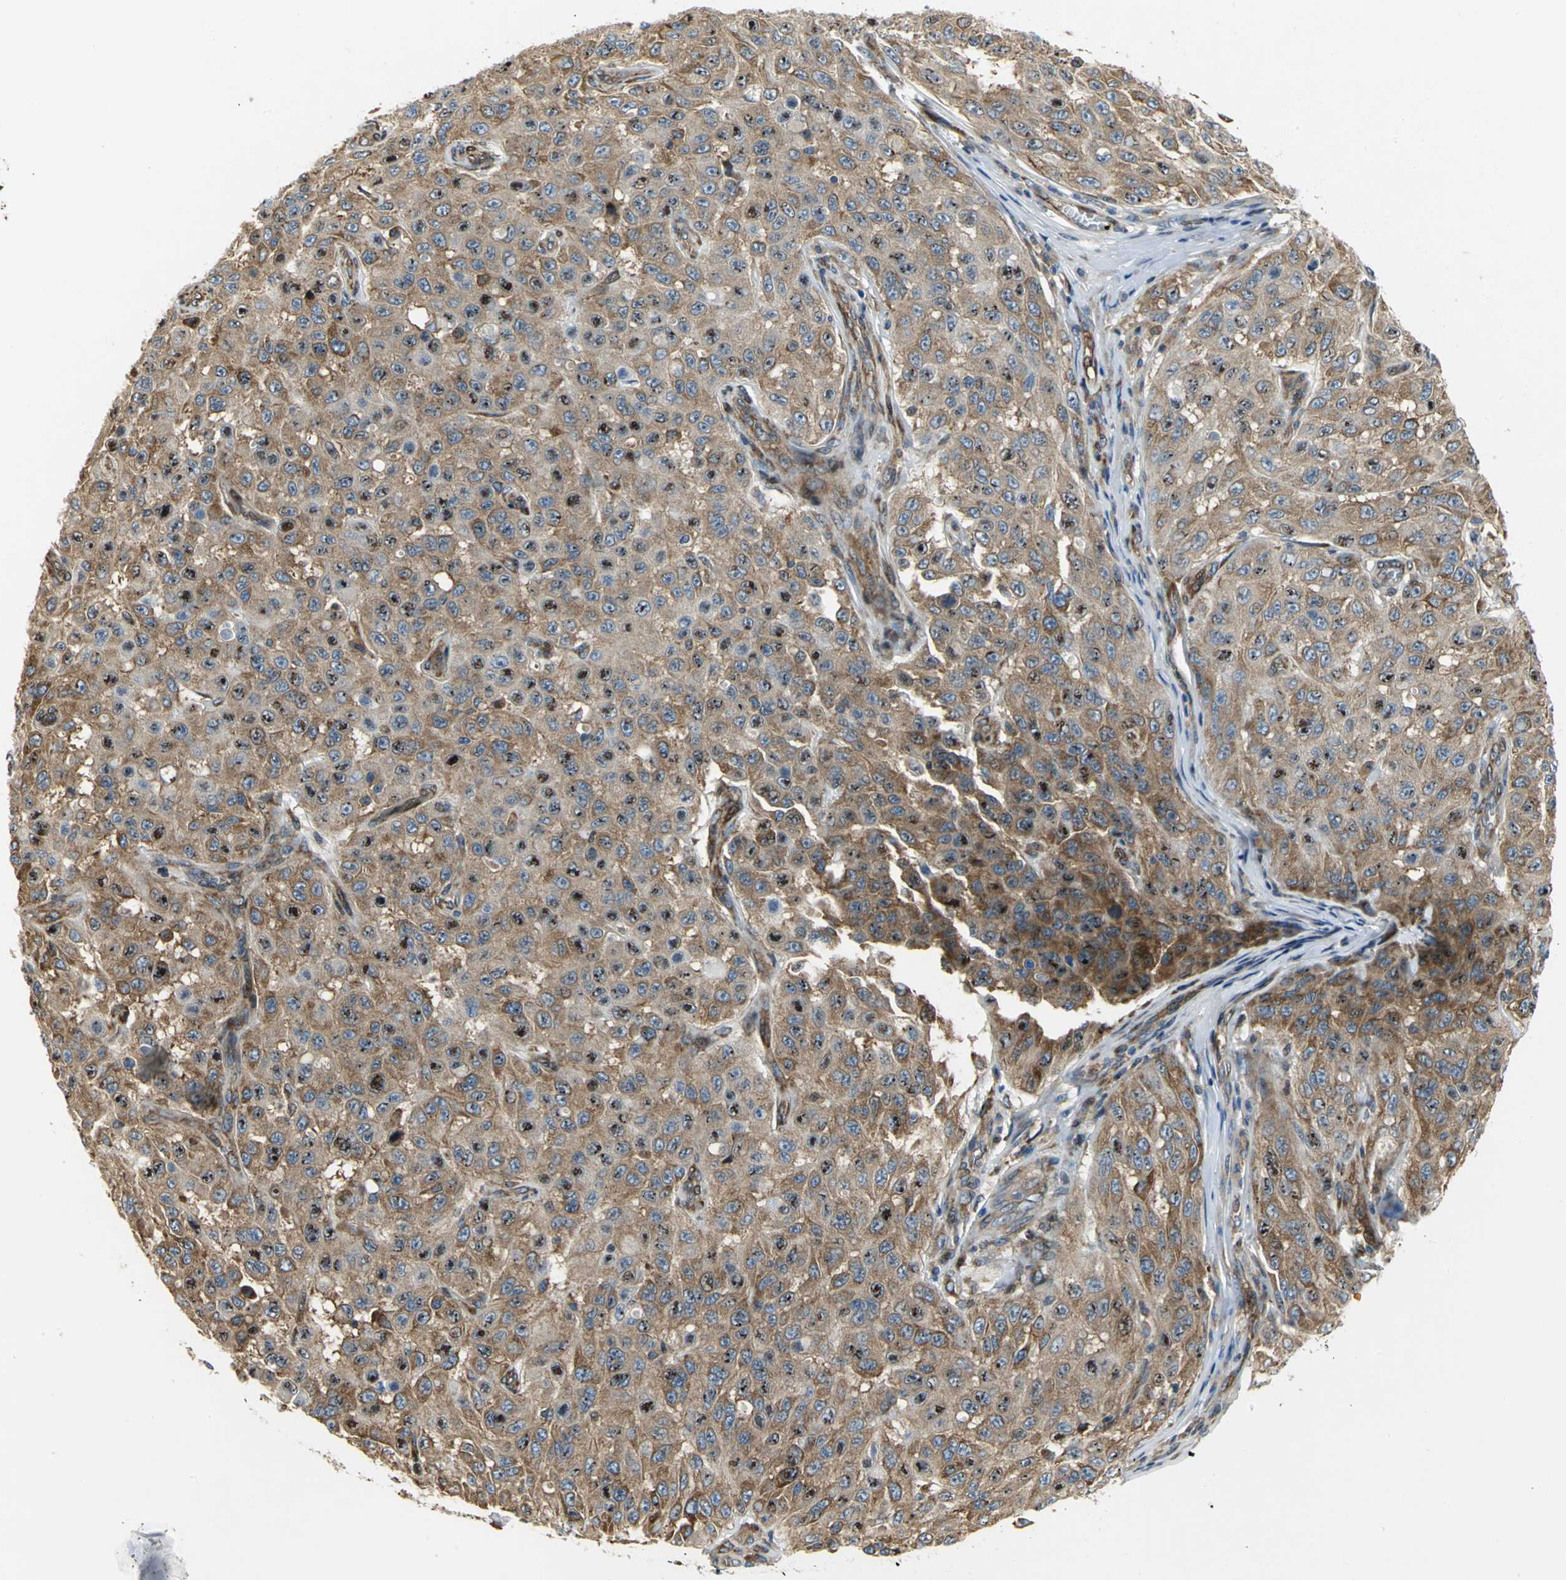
{"staining": {"intensity": "strong", "quantity": ">75%", "location": "cytoplasmic/membranous,nuclear"}, "tissue": "melanoma", "cell_type": "Tumor cells", "image_type": "cancer", "snomed": [{"axis": "morphology", "description": "Malignant melanoma, NOS"}, {"axis": "topography", "description": "Skin"}], "caption": "Brown immunohistochemical staining in human malignant melanoma exhibits strong cytoplasmic/membranous and nuclear expression in about >75% of tumor cells. Nuclei are stained in blue.", "gene": "YBX1", "patient": {"sex": "male", "age": 30}}